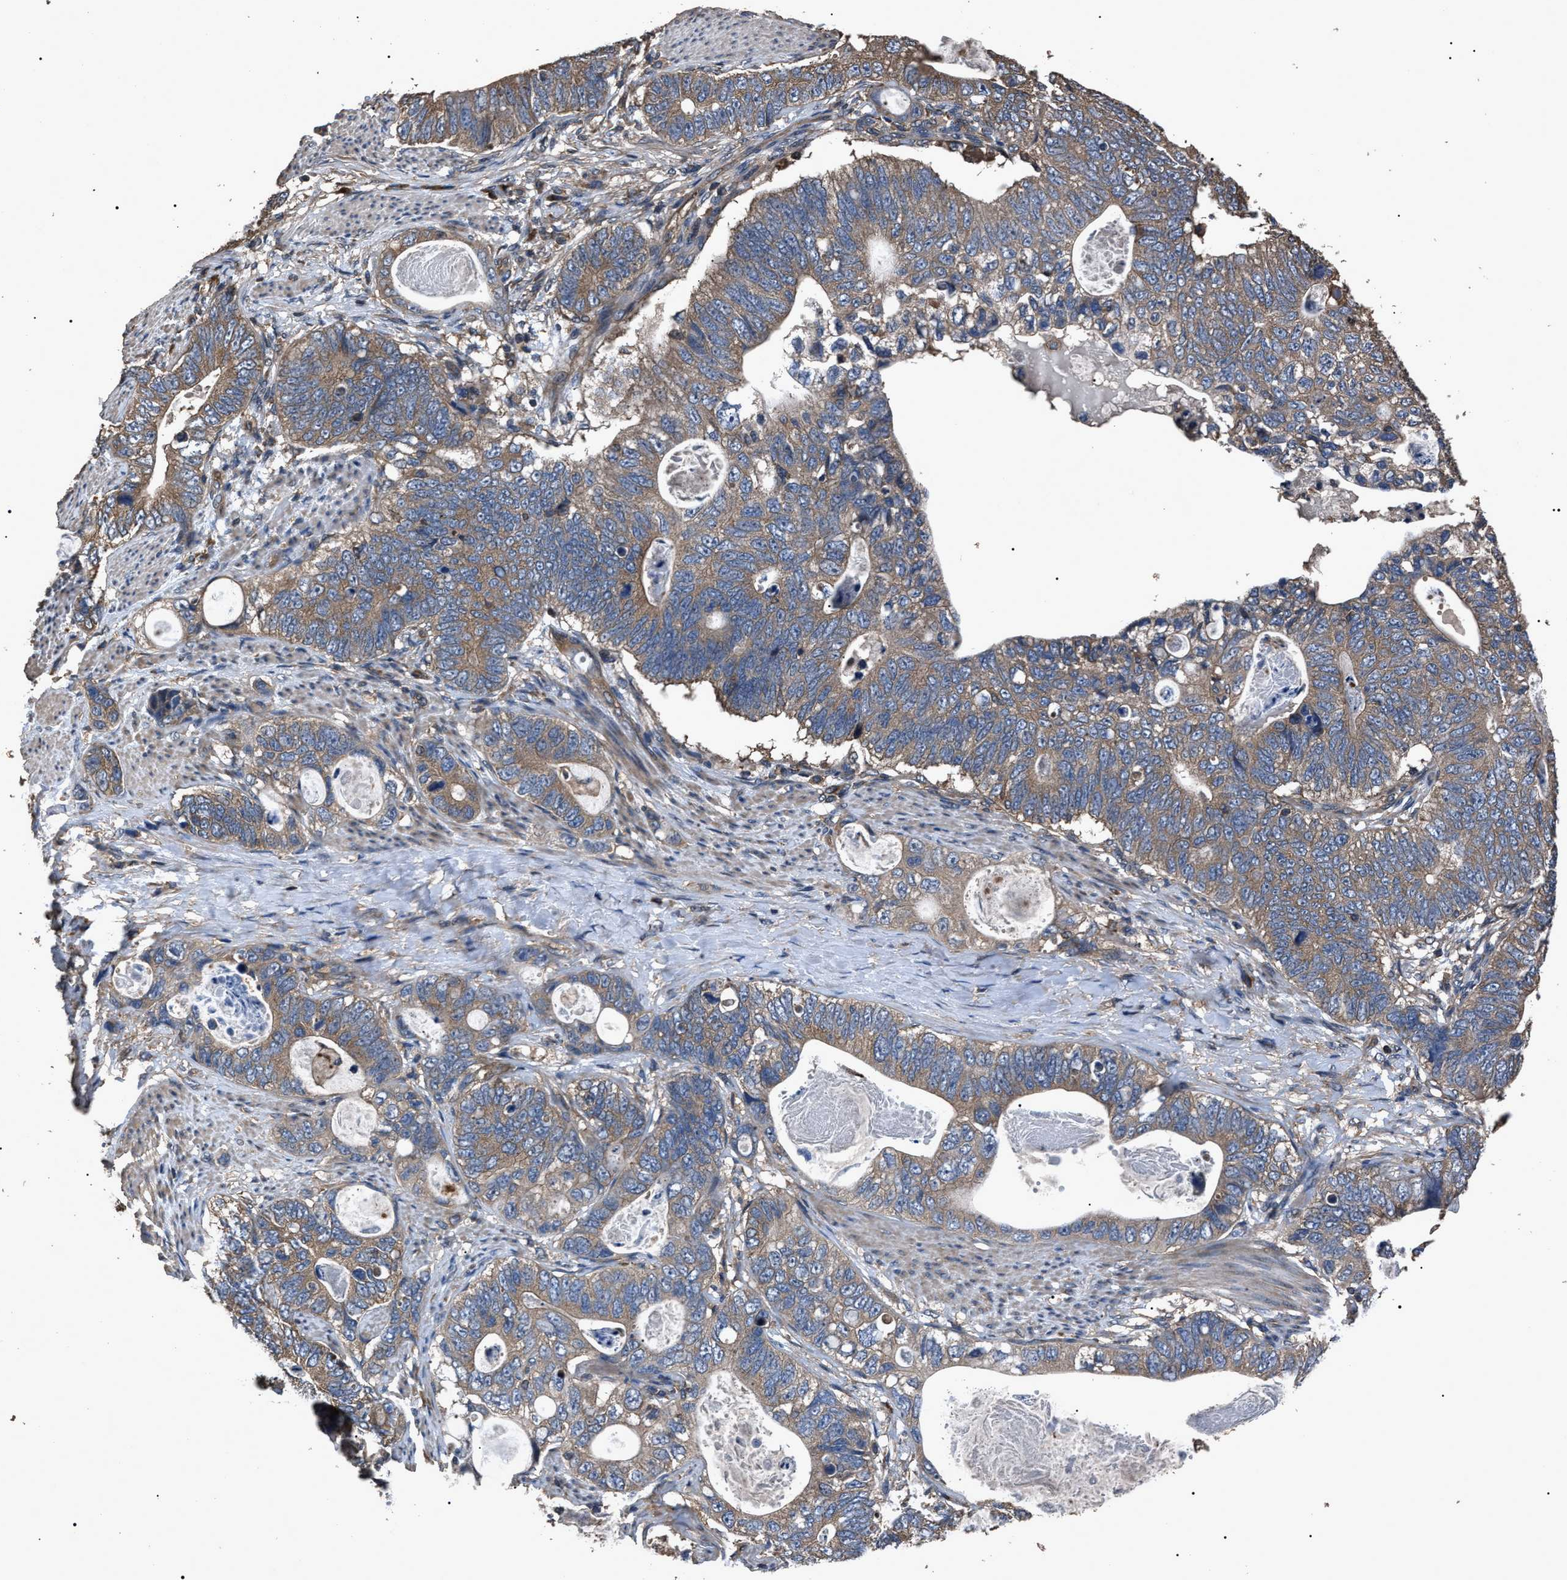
{"staining": {"intensity": "moderate", "quantity": ">75%", "location": "cytoplasmic/membranous"}, "tissue": "stomach cancer", "cell_type": "Tumor cells", "image_type": "cancer", "snomed": [{"axis": "morphology", "description": "Normal tissue, NOS"}, {"axis": "morphology", "description": "Adenocarcinoma, NOS"}, {"axis": "topography", "description": "Stomach"}], "caption": "Immunohistochemical staining of human stomach adenocarcinoma shows medium levels of moderate cytoplasmic/membranous protein positivity in about >75% of tumor cells. (DAB IHC with brightfield microscopy, high magnification).", "gene": "RNF216", "patient": {"sex": "female", "age": 89}}